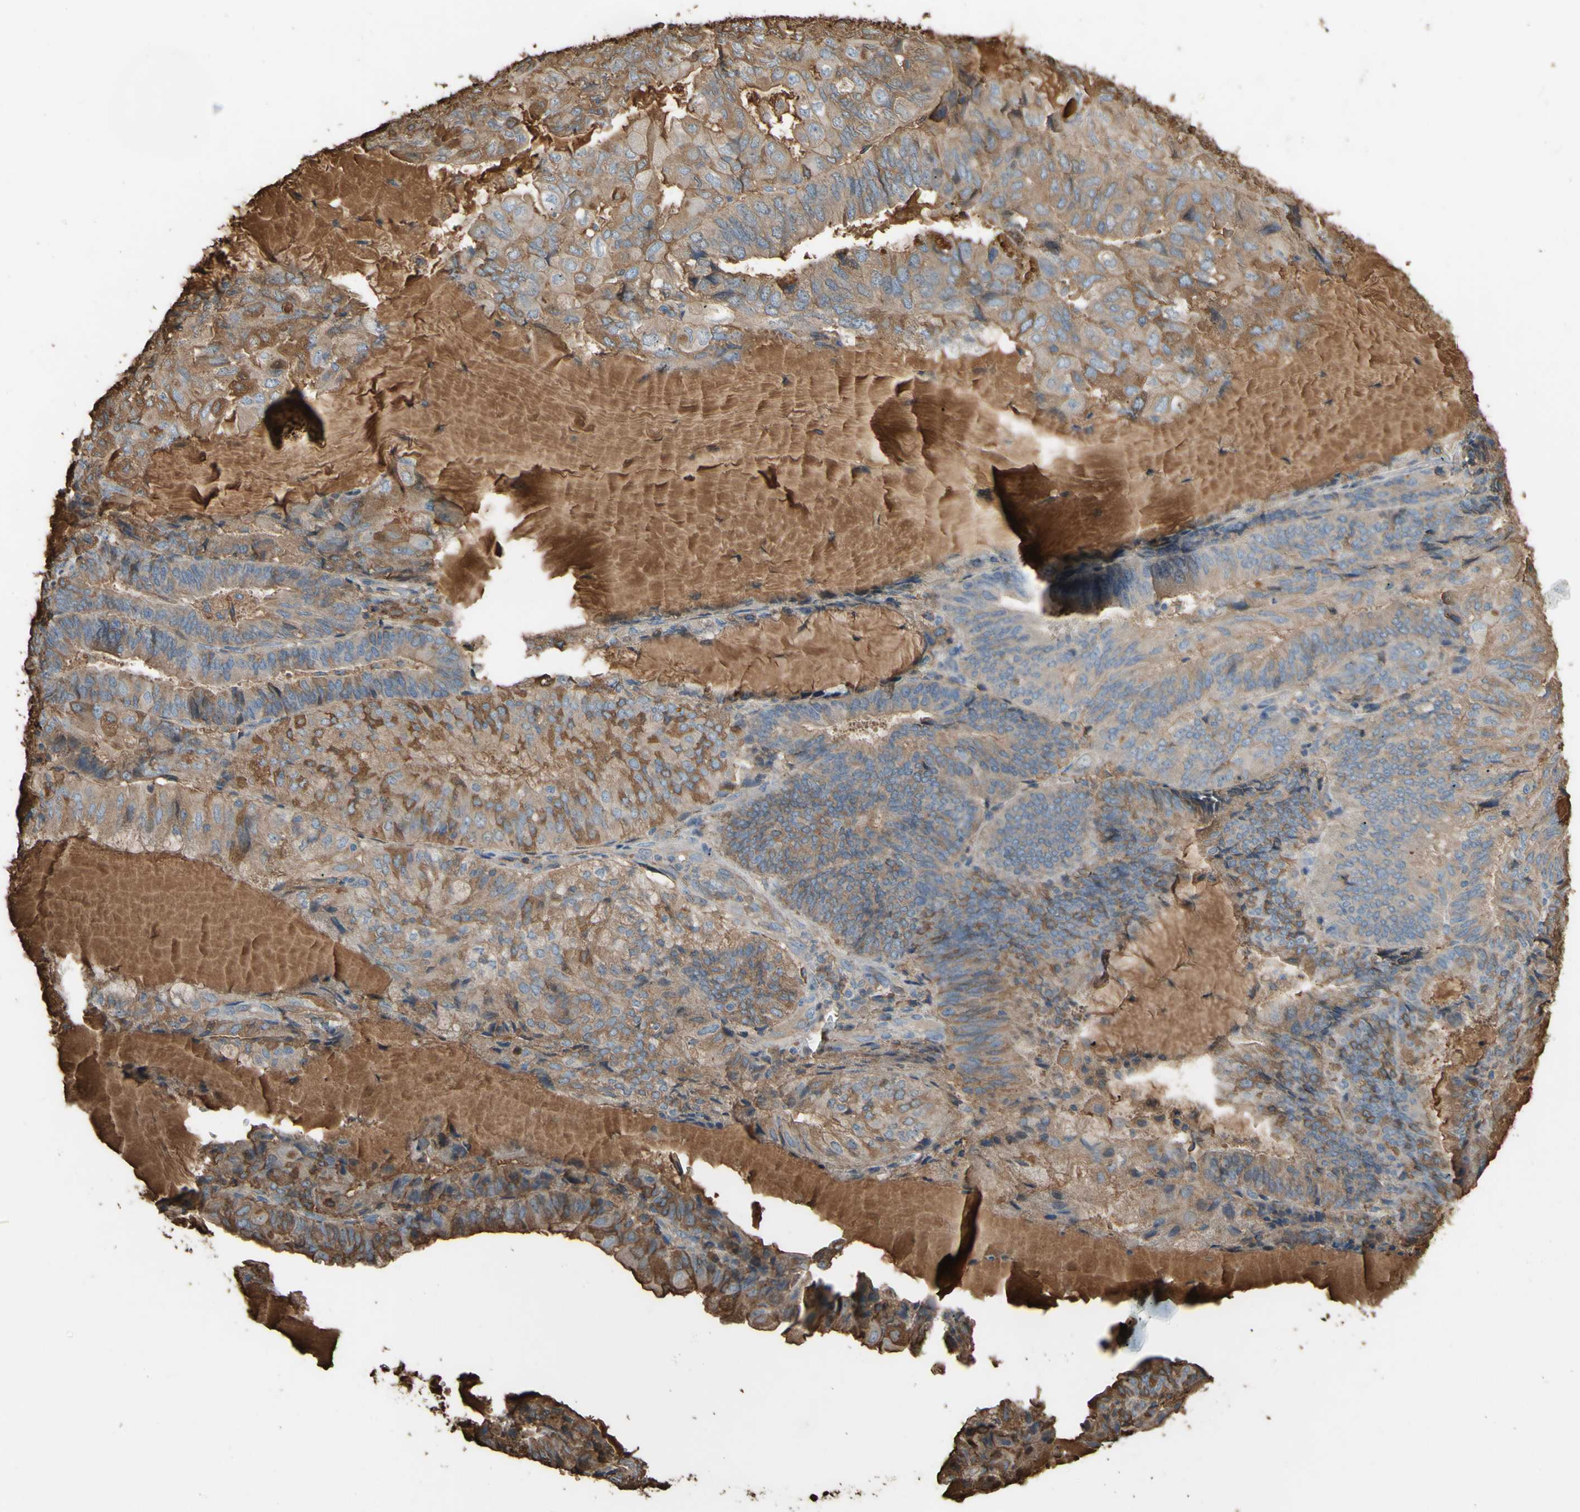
{"staining": {"intensity": "moderate", "quantity": "25%-75%", "location": "cytoplasmic/membranous"}, "tissue": "endometrial cancer", "cell_type": "Tumor cells", "image_type": "cancer", "snomed": [{"axis": "morphology", "description": "Adenocarcinoma, NOS"}, {"axis": "topography", "description": "Endometrium"}], "caption": "Immunohistochemistry (IHC) micrograph of neoplastic tissue: human endometrial adenocarcinoma stained using immunohistochemistry (IHC) displays medium levels of moderate protein expression localized specifically in the cytoplasmic/membranous of tumor cells, appearing as a cytoplasmic/membranous brown color.", "gene": "PTGDS", "patient": {"sex": "female", "age": 81}}